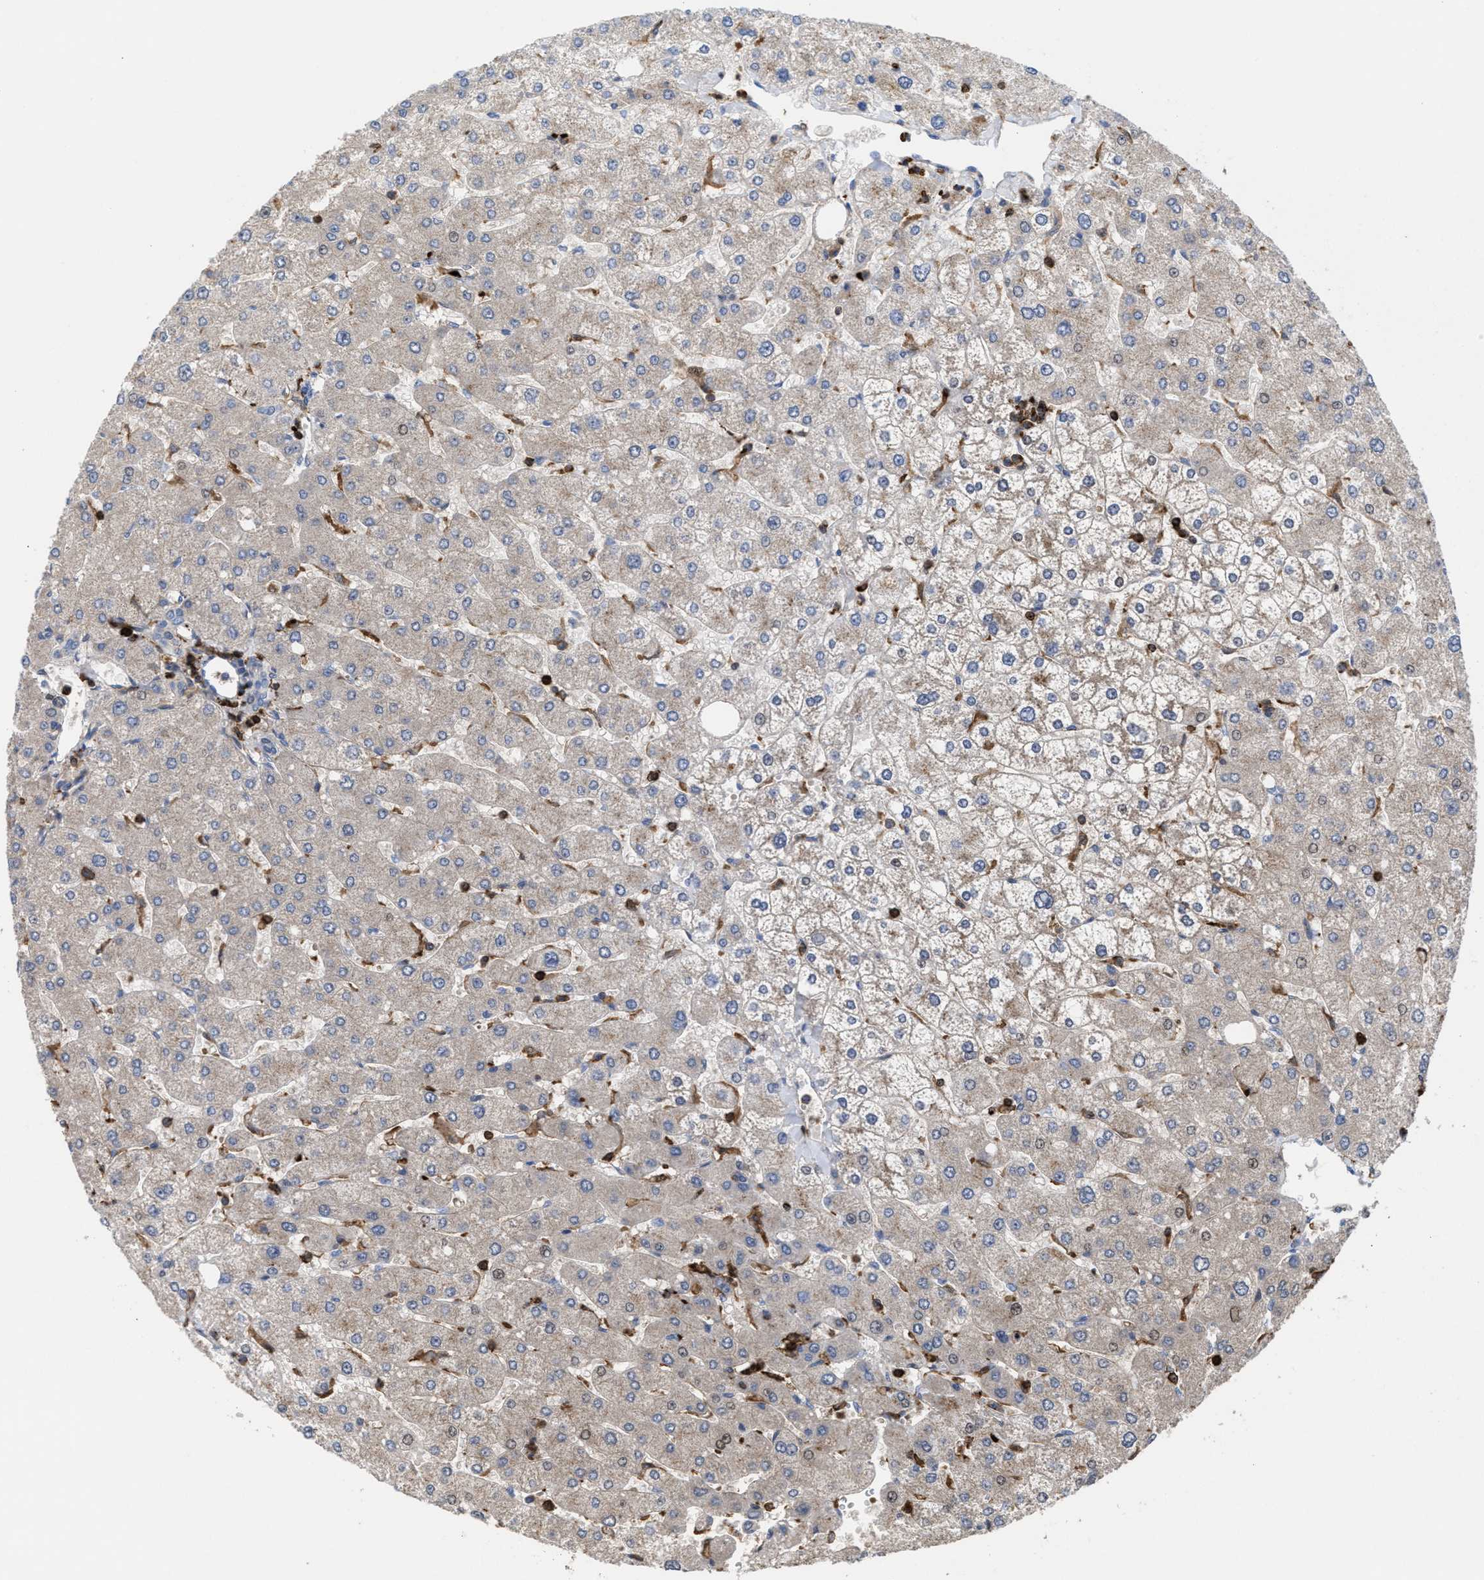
{"staining": {"intensity": "negative", "quantity": "none", "location": "none"}, "tissue": "liver", "cell_type": "Cholangiocytes", "image_type": "normal", "snomed": [{"axis": "morphology", "description": "Normal tissue, NOS"}, {"axis": "topography", "description": "Liver"}], "caption": "Immunohistochemical staining of benign liver demonstrates no significant expression in cholangiocytes.", "gene": "PTPRE", "patient": {"sex": "male", "age": 55}}